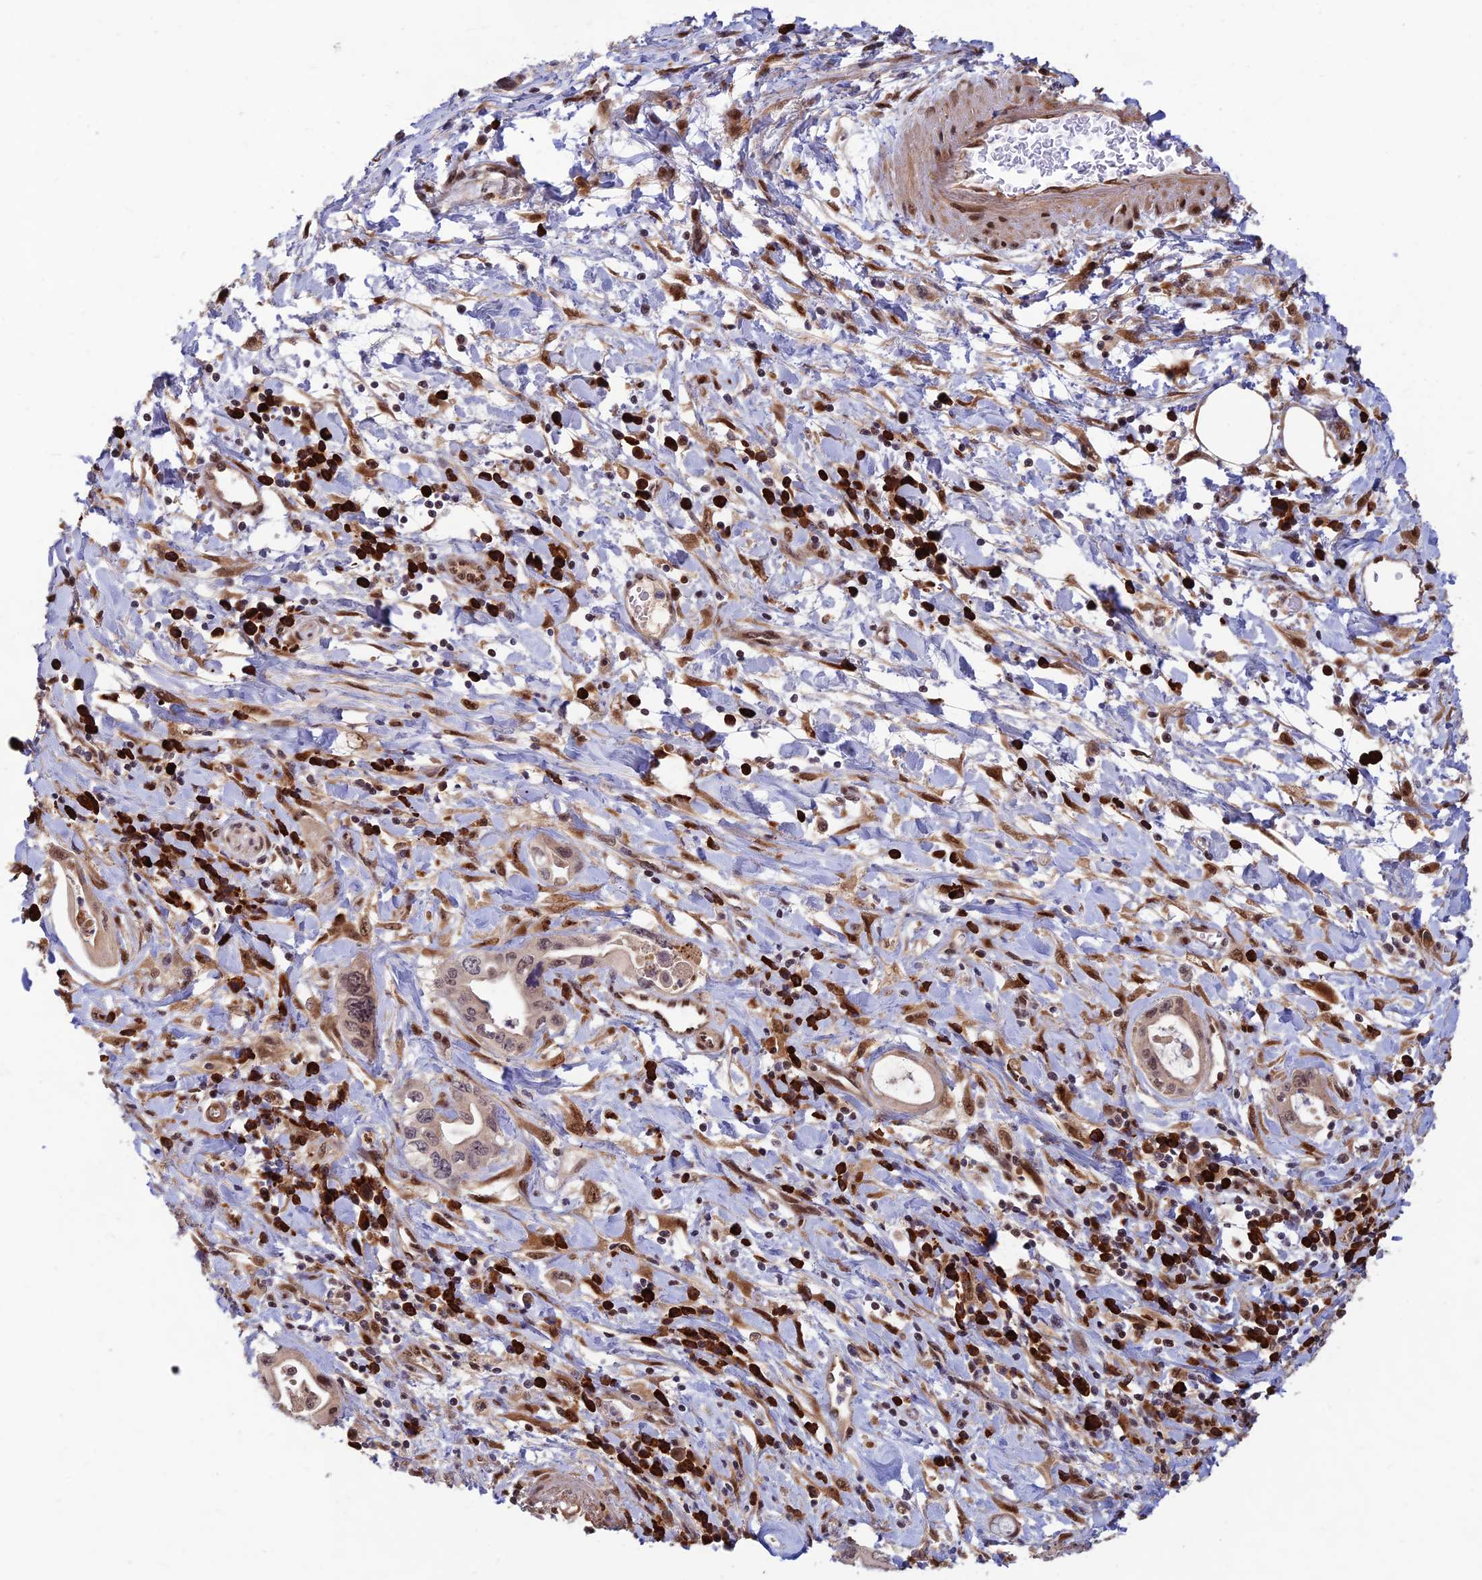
{"staining": {"intensity": "negative", "quantity": "none", "location": "none"}, "tissue": "pancreatic cancer", "cell_type": "Tumor cells", "image_type": "cancer", "snomed": [{"axis": "morphology", "description": "Adenocarcinoma, NOS"}, {"axis": "topography", "description": "Pancreas"}], "caption": "The micrograph displays no significant positivity in tumor cells of pancreatic cancer (adenocarcinoma).", "gene": "ZNF565", "patient": {"sex": "female", "age": 77}}